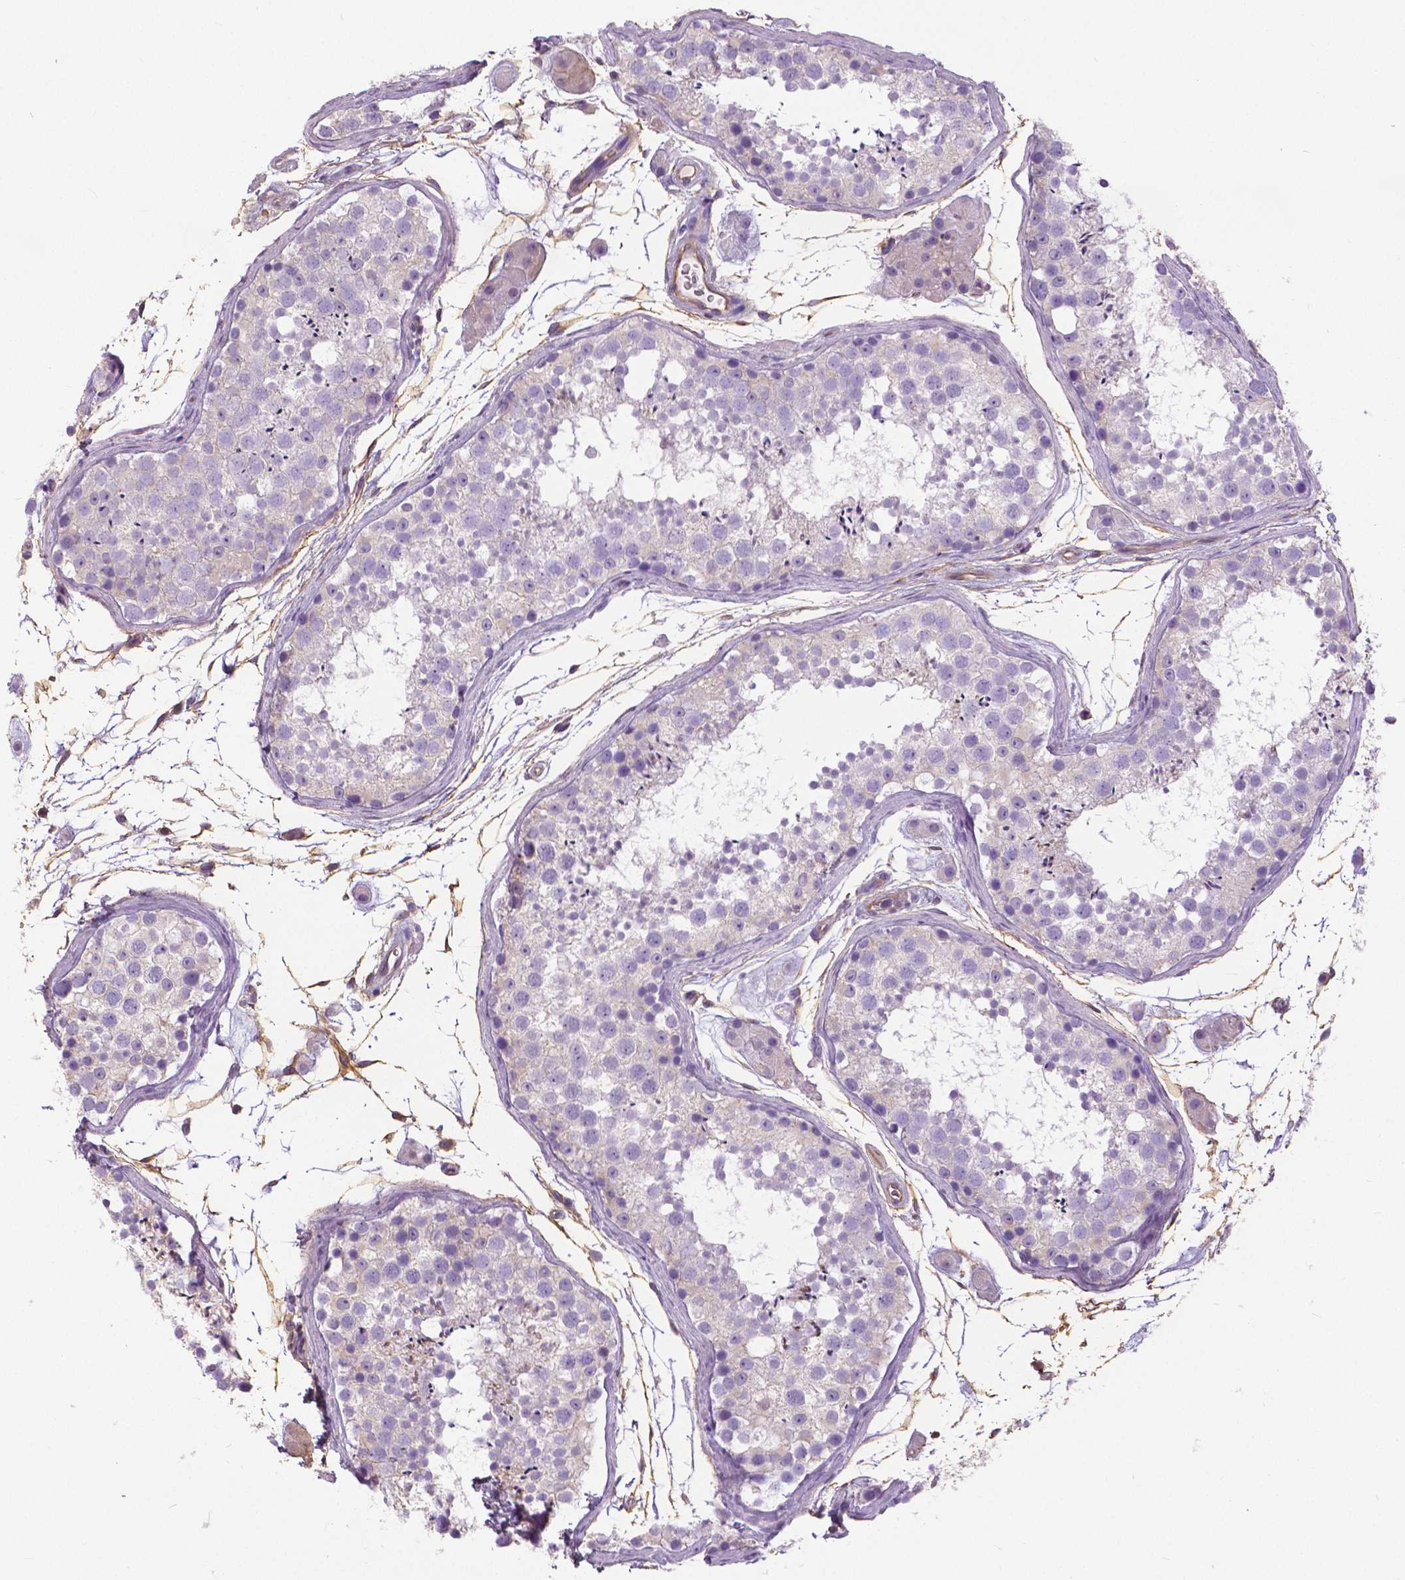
{"staining": {"intensity": "weak", "quantity": "<25%", "location": "cytoplasmic/membranous"}, "tissue": "testis", "cell_type": "Cells in seminiferous ducts", "image_type": "normal", "snomed": [{"axis": "morphology", "description": "Normal tissue, NOS"}, {"axis": "topography", "description": "Testis"}], "caption": "The immunohistochemistry image has no significant expression in cells in seminiferous ducts of testis. (Stains: DAB (3,3'-diaminobenzidine) immunohistochemistry with hematoxylin counter stain, Microscopy: brightfield microscopy at high magnification).", "gene": "ANXA13", "patient": {"sex": "male", "age": 41}}